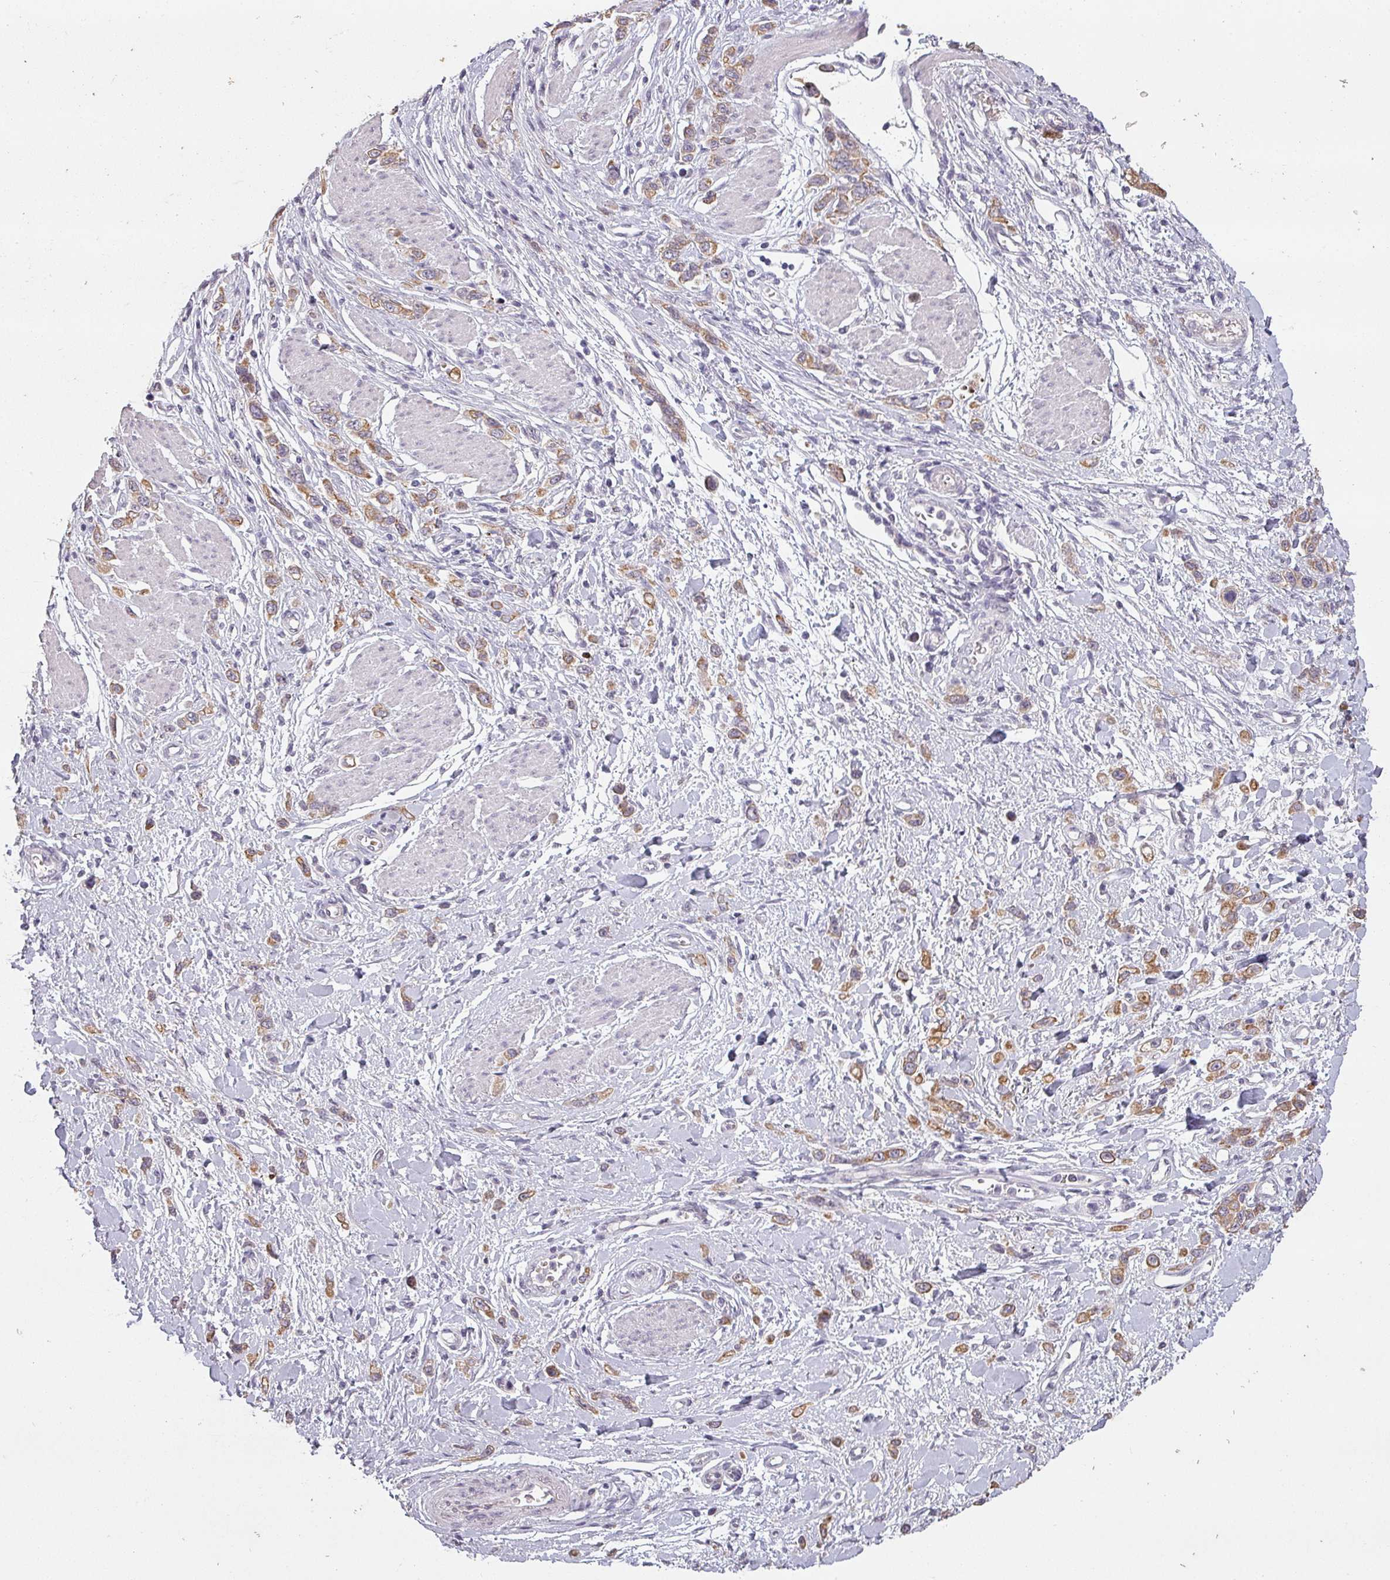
{"staining": {"intensity": "moderate", "quantity": ">75%", "location": "cytoplasmic/membranous"}, "tissue": "stomach cancer", "cell_type": "Tumor cells", "image_type": "cancer", "snomed": [{"axis": "morphology", "description": "Adenocarcinoma, NOS"}, {"axis": "topography", "description": "Stomach"}], "caption": "Moderate cytoplasmic/membranous positivity for a protein is present in approximately >75% of tumor cells of adenocarcinoma (stomach) using IHC.", "gene": "LYPLA1", "patient": {"sex": "female", "age": 65}}